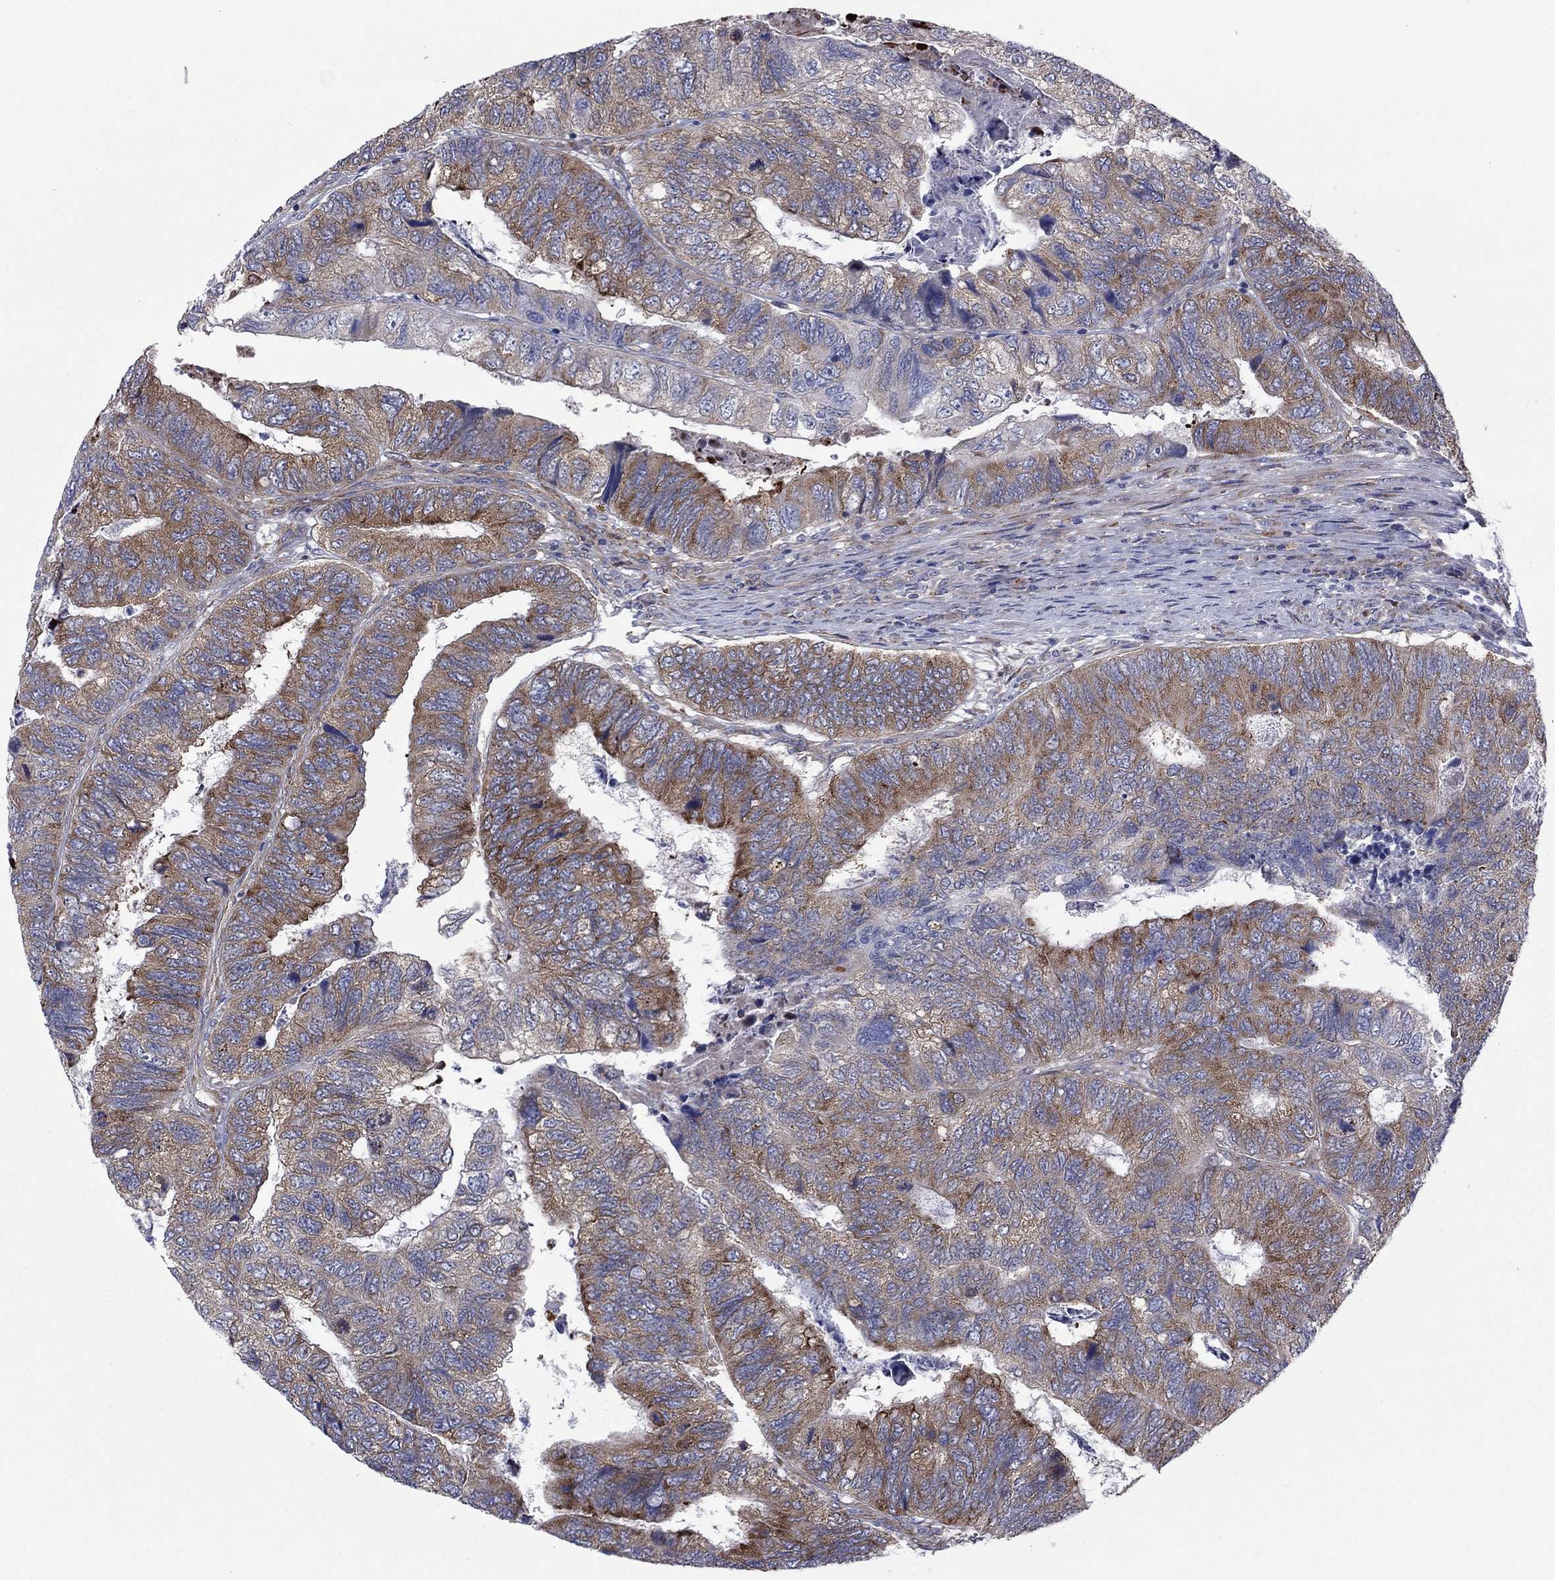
{"staining": {"intensity": "moderate", "quantity": "25%-75%", "location": "cytoplasmic/membranous"}, "tissue": "colorectal cancer", "cell_type": "Tumor cells", "image_type": "cancer", "snomed": [{"axis": "morphology", "description": "Adenocarcinoma, NOS"}, {"axis": "topography", "description": "Colon"}], "caption": "Immunohistochemical staining of adenocarcinoma (colorectal) demonstrates moderate cytoplasmic/membranous protein positivity in approximately 25%-75% of tumor cells. The protein is shown in brown color, while the nuclei are stained blue.", "gene": "GPR155", "patient": {"sex": "female", "age": 67}}